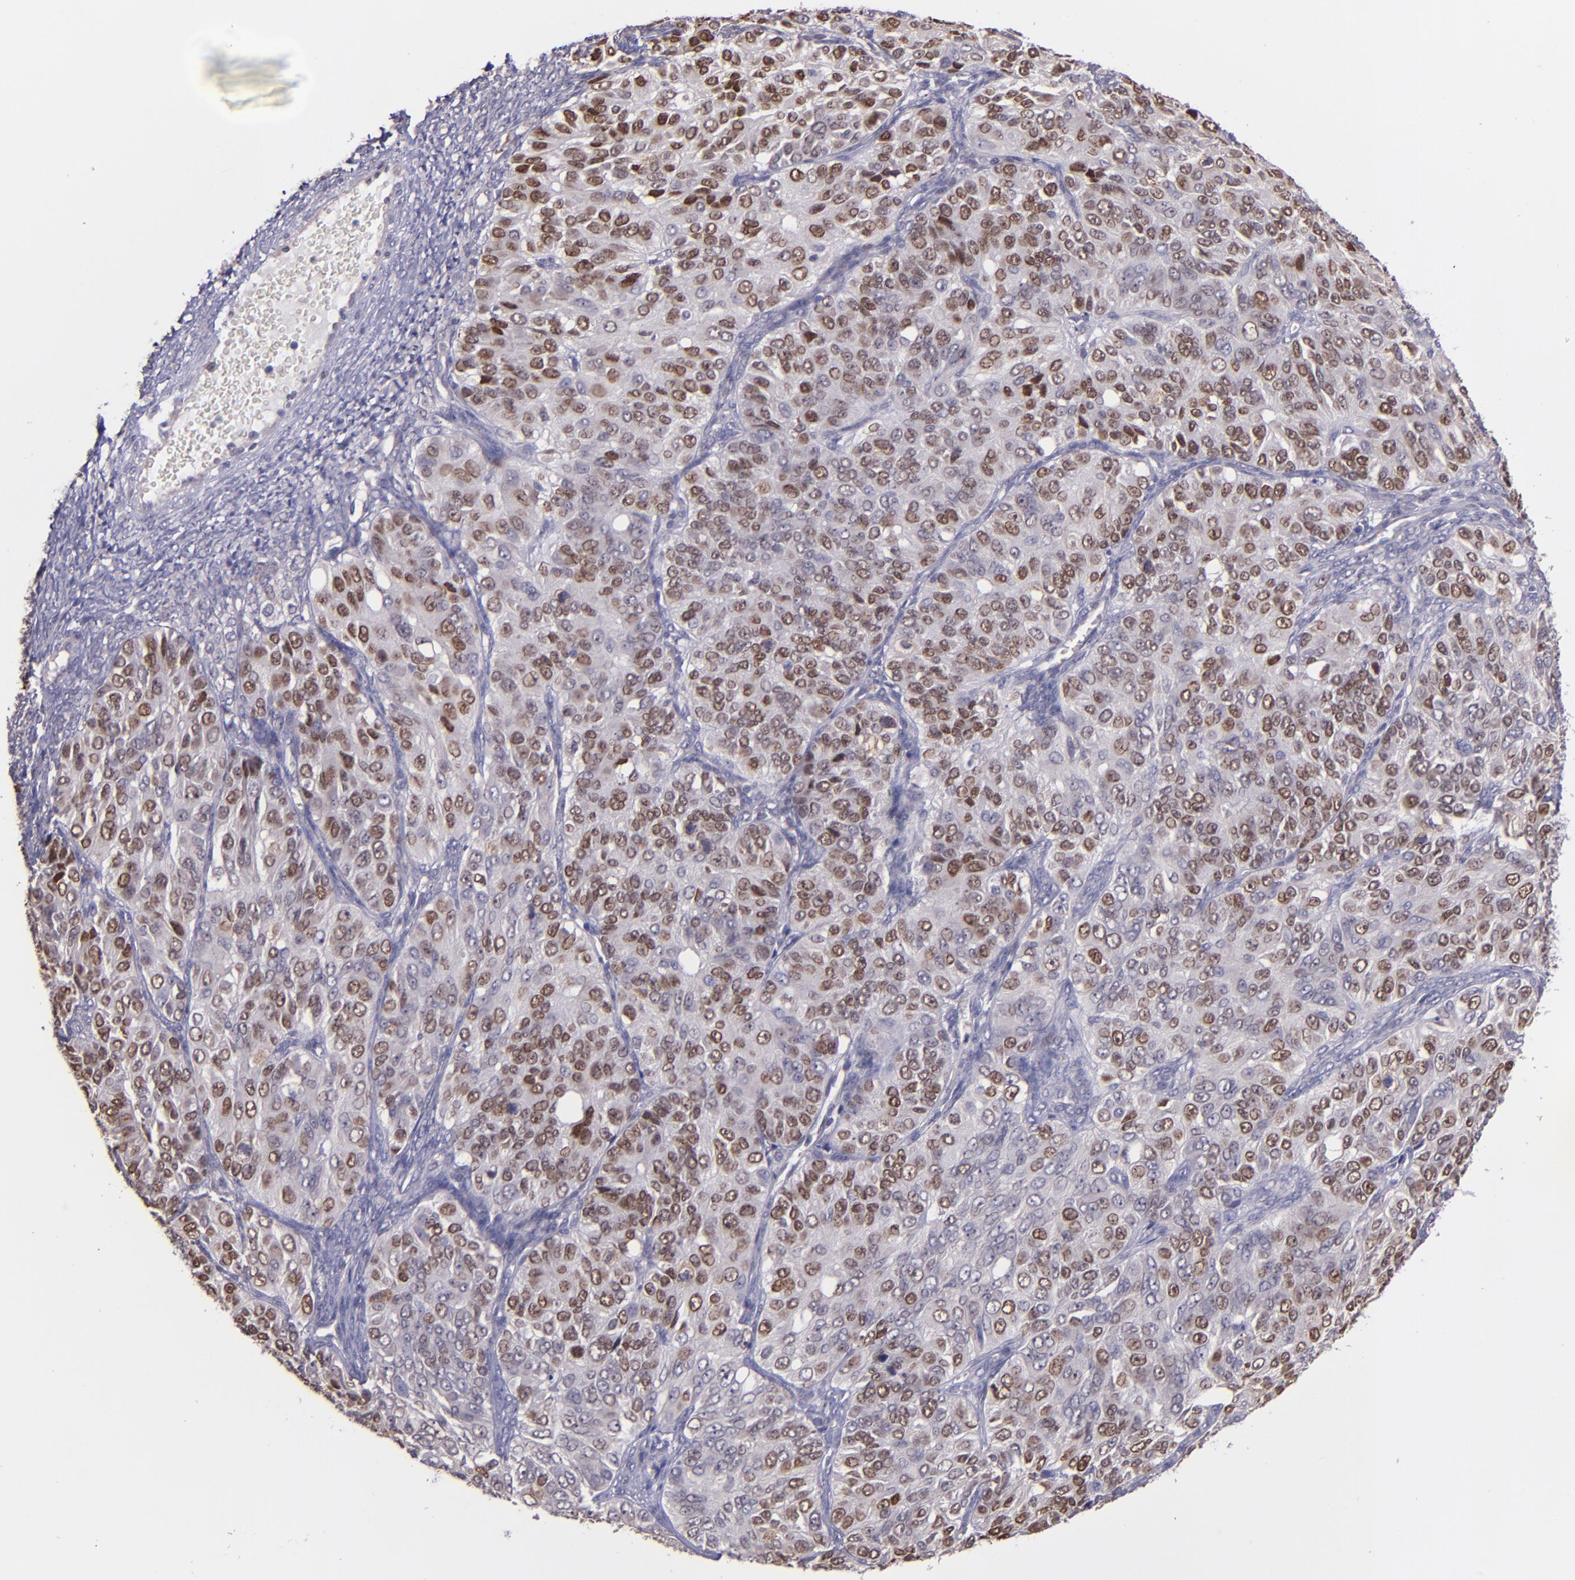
{"staining": {"intensity": "moderate", "quantity": ">75%", "location": "nuclear"}, "tissue": "ovarian cancer", "cell_type": "Tumor cells", "image_type": "cancer", "snomed": [{"axis": "morphology", "description": "Carcinoma, endometroid"}, {"axis": "topography", "description": "Ovary"}], "caption": "Human endometroid carcinoma (ovarian) stained with a protein marker demonstrates moderate staining in tumor cells.", "gene": "NUP62CL", "patient": {"sex": "female", "age": 51}}